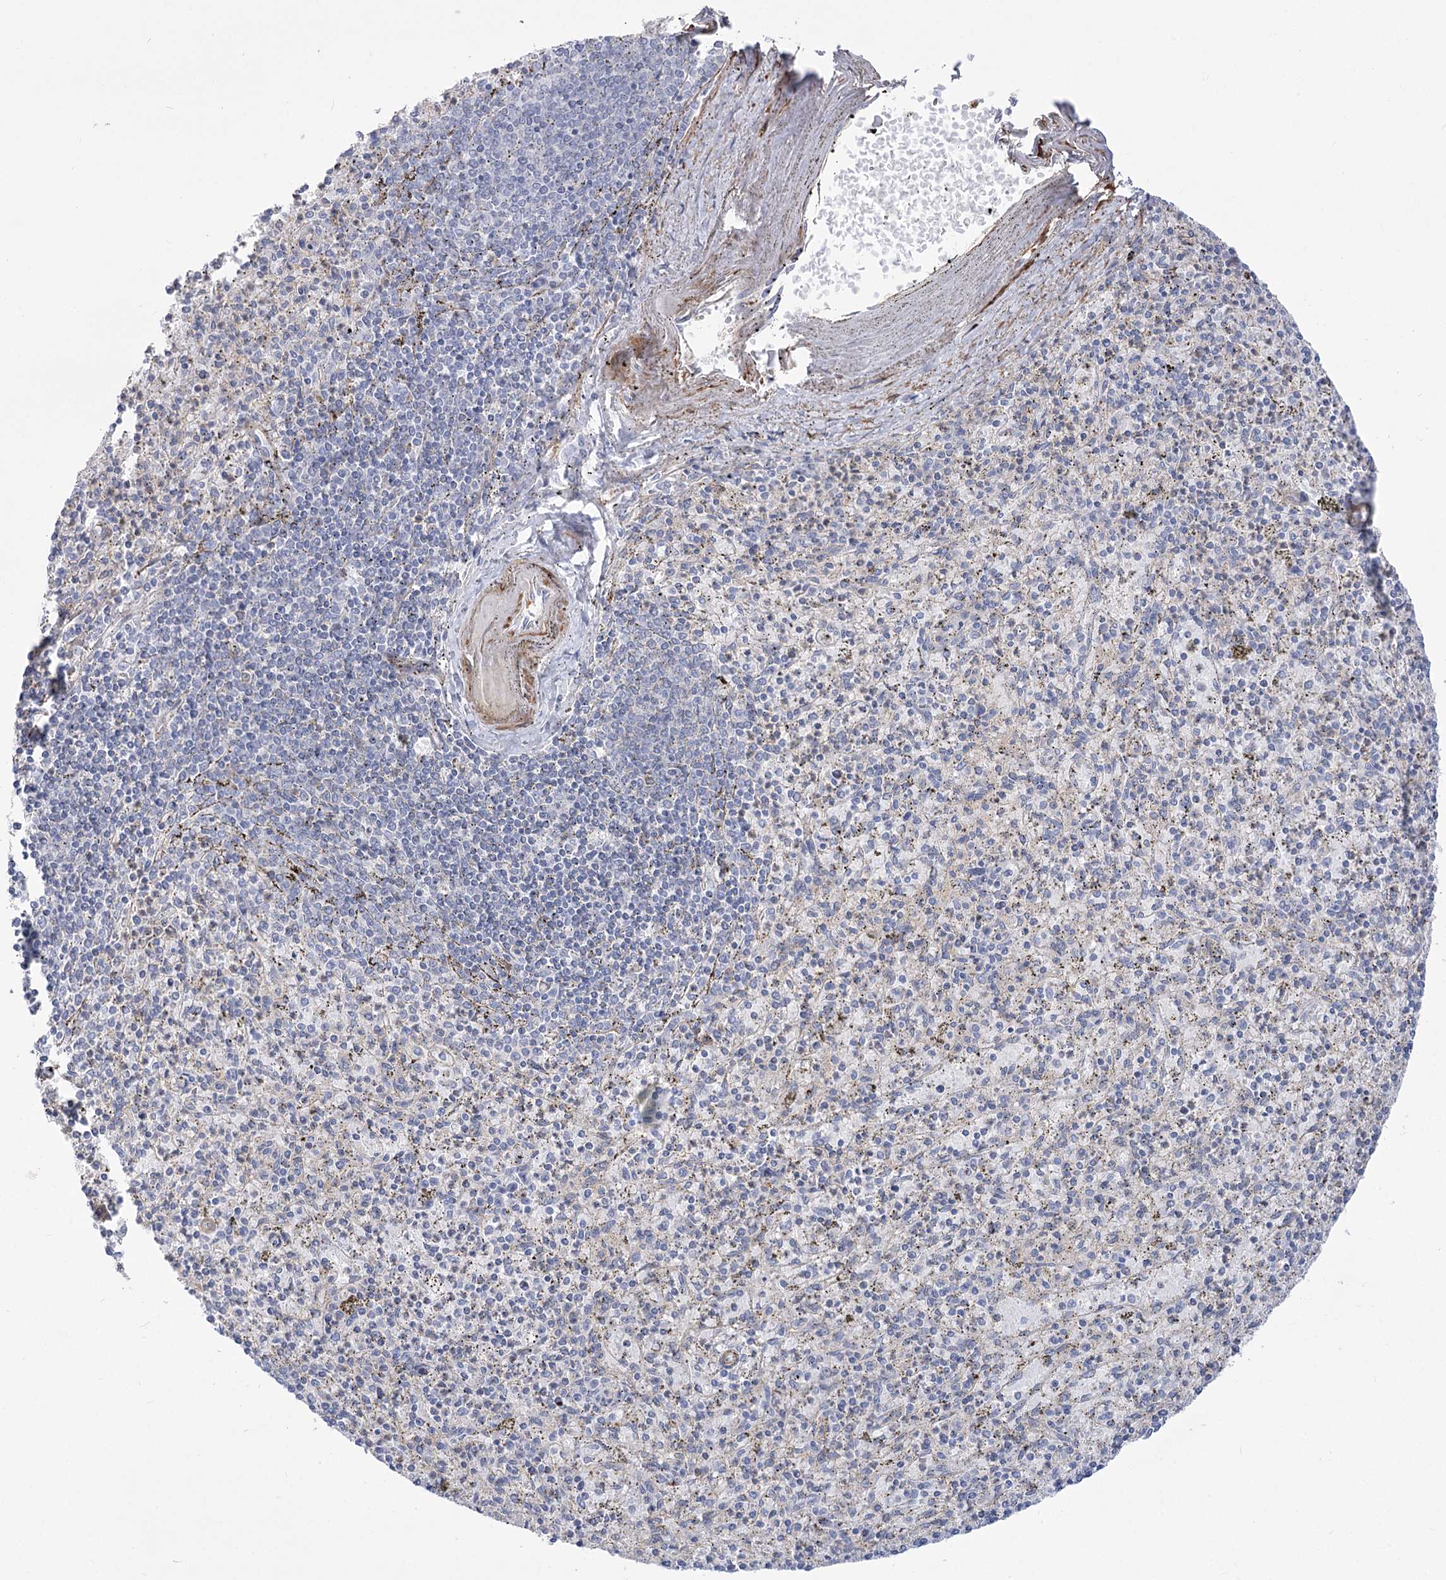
{"staining": {"intensity": "negative", "quantity": "none", "location": "none"}, "tissue": "spleen", "cell_type": "Cells in red pulp", "image_type": "normal", "snomed": [{"axis": "morphology", "description": "Normal tissue, NOS"}, {"axis": "topography", "description": "Spleen"}], "caption": "High power microscopy image of an immunohistochemistry (IHC) image of normal spleen, revealing no significant positivity in cells in red pulp.", "gene": "ANKRD23", "patient": {"sex": "male", "age": 72}}